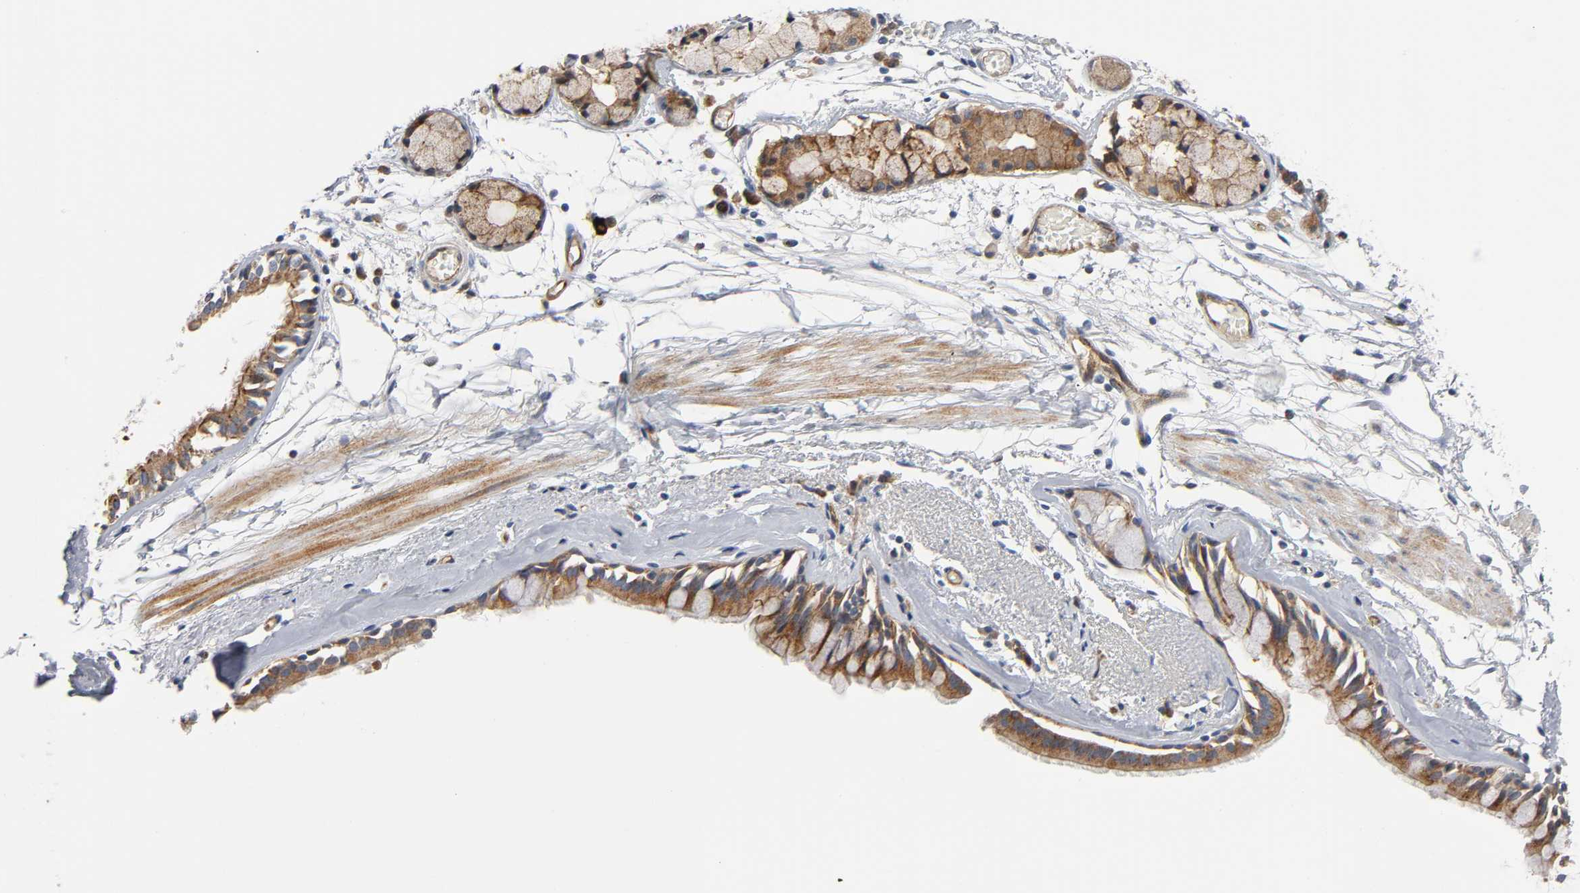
{"staining": {"intensity": "moderate", "quantity": ">75%", "location": "cytoplasmic/membranous"}, "tissue": "bronchus", "cell_type": "Respiratory epithelial cells", "image_type": "normal", "snomed": [{"axis": "morphology", "description": "Normal tissue, NOS"}, {"axis": "topography", "description": "Bronchus"}, {"axis": "topography", "description": "Lung"}], "caption": "Protein expression analysis of unremarkable human bronchus reveals moderate cytoplasmic/membranous positivity in approximately >75% of respiratory epithelial cells.", "gene": "CD2AP", "patient": {"sex": "female", "age": 56}}